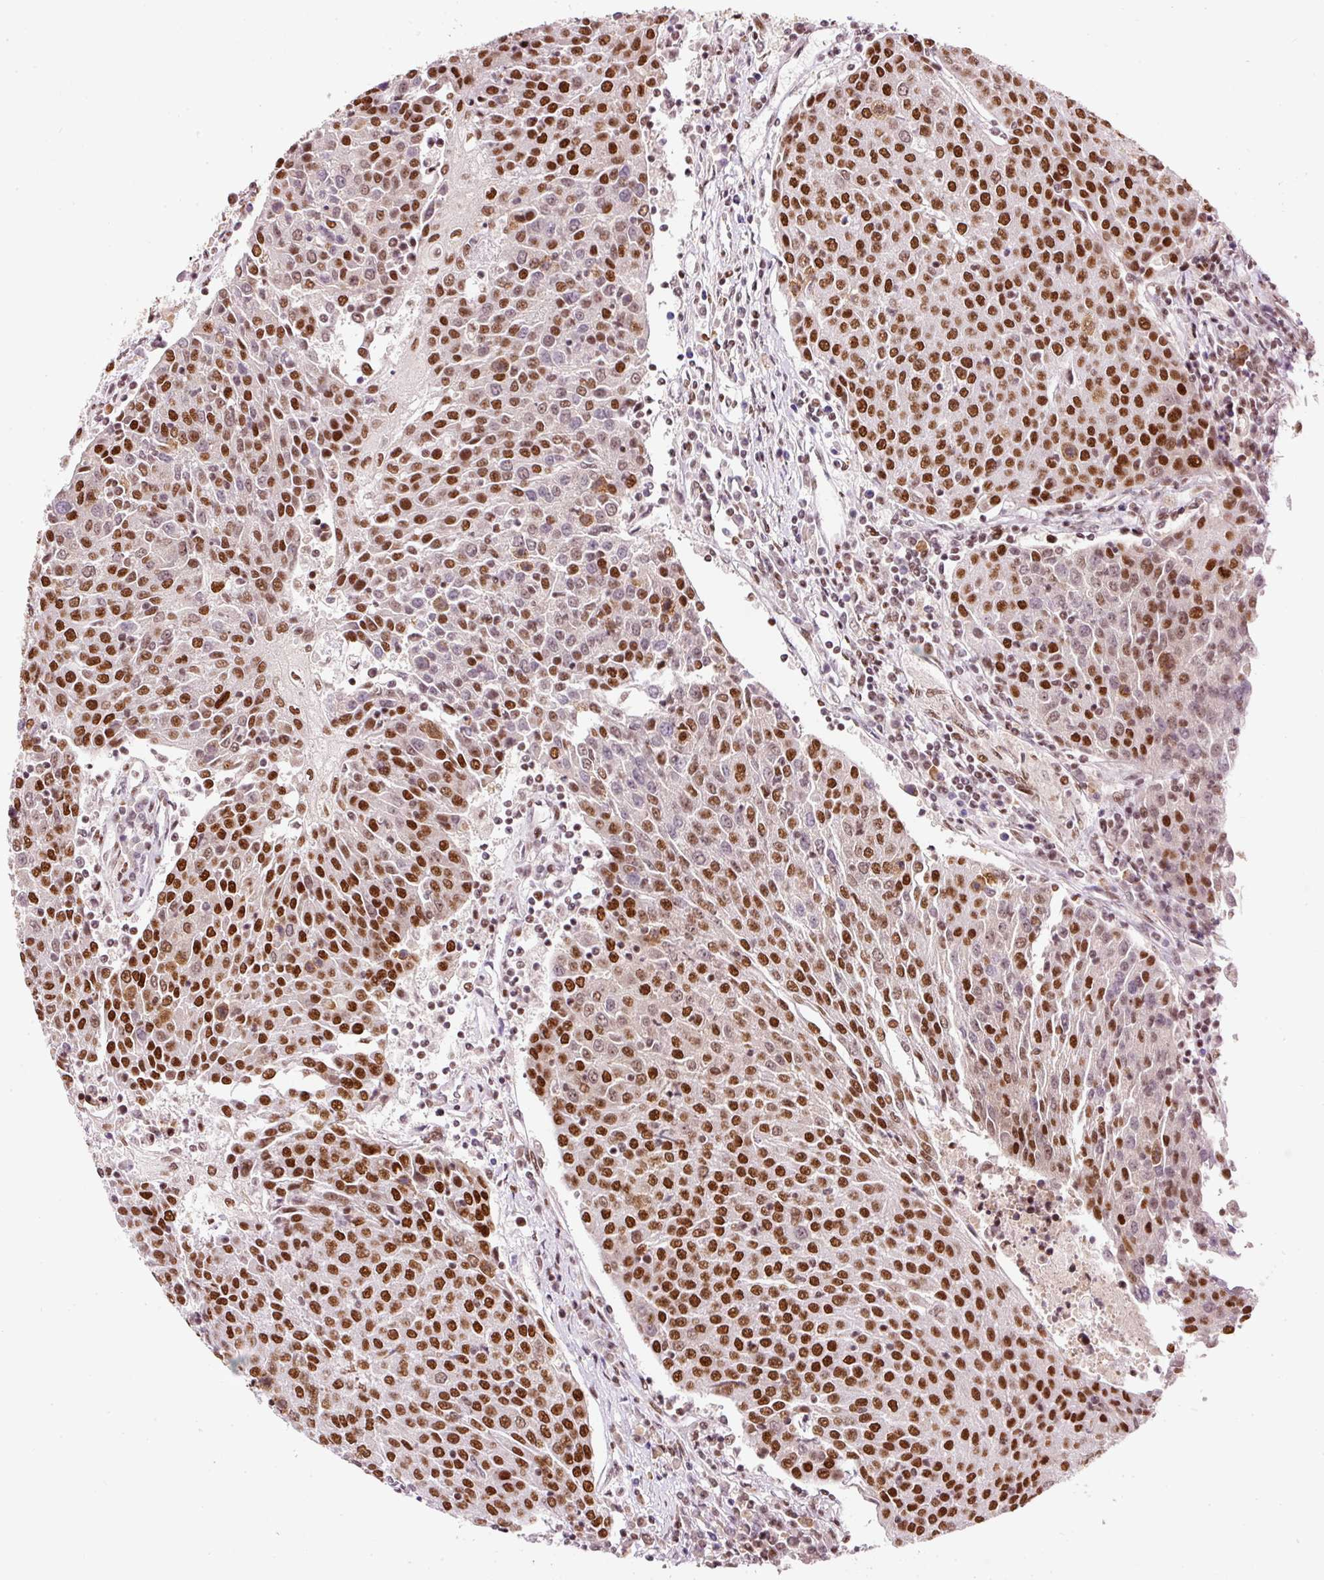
{"staining": {"intensity": "strong", "quantity": "25%-75%", "location": "nuclear"}, "tissue": "urothelial cancer", "cell_type": "Tumor cells", "image_type": "cancer", "snomed": [{"axis": "morphology", "description": "Urothelial carcinoma, High grade"}, {"axis": "topography", "description": "Urinary bladder"}], "caption": "Tumor cells demonstrate high levels of strong nuclear staining in approximately 25%-75% of cells in urothelial cancer.", "gene": "HNRNPC", "patient": {"sex": "female", "age": 85}}